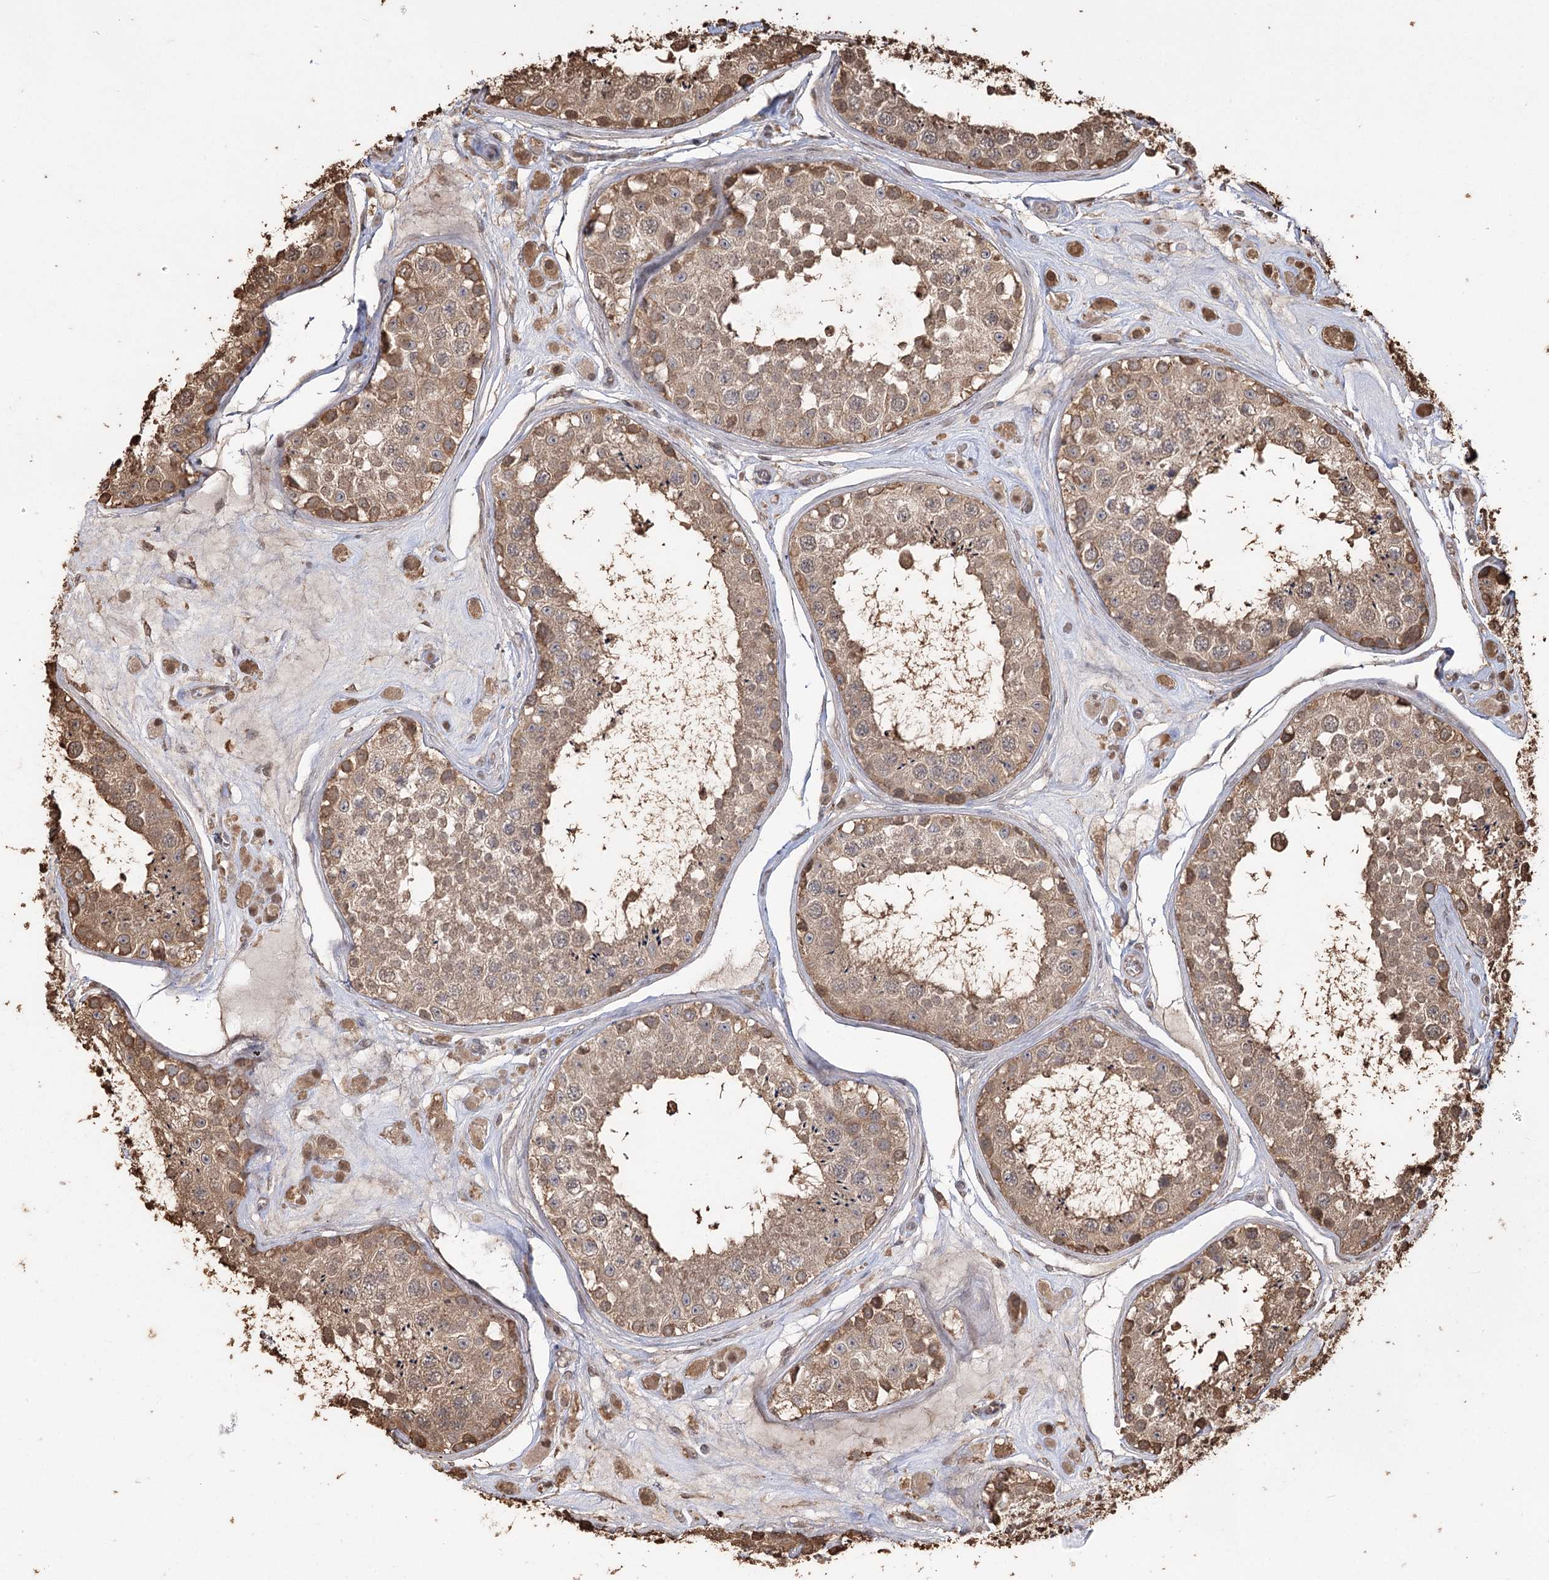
{"staining": {"intensity": "moderate", "quantity": ">75%", "location": "cytoplasmic/membranous,nuclear"}, "tissue": "testis", "cell_type": "Cells in seminiferous ducts", "image_type": "normal", "snomed": [{"axis": "morphology", "description": "Normal tissue, NOS"}, {"axis": "topography", "description": "Testis"}], "caption": "Immunohistochemistry (IHC) image of benign human testis stained for a protein (brown), which displays medium levels of moderate cytoplasmic/membranous,nuclear staining in about >75% of cells in seminiferous ducts.", "gene": "PLCH1", "patient": {"sex": "male", "age": 25}}